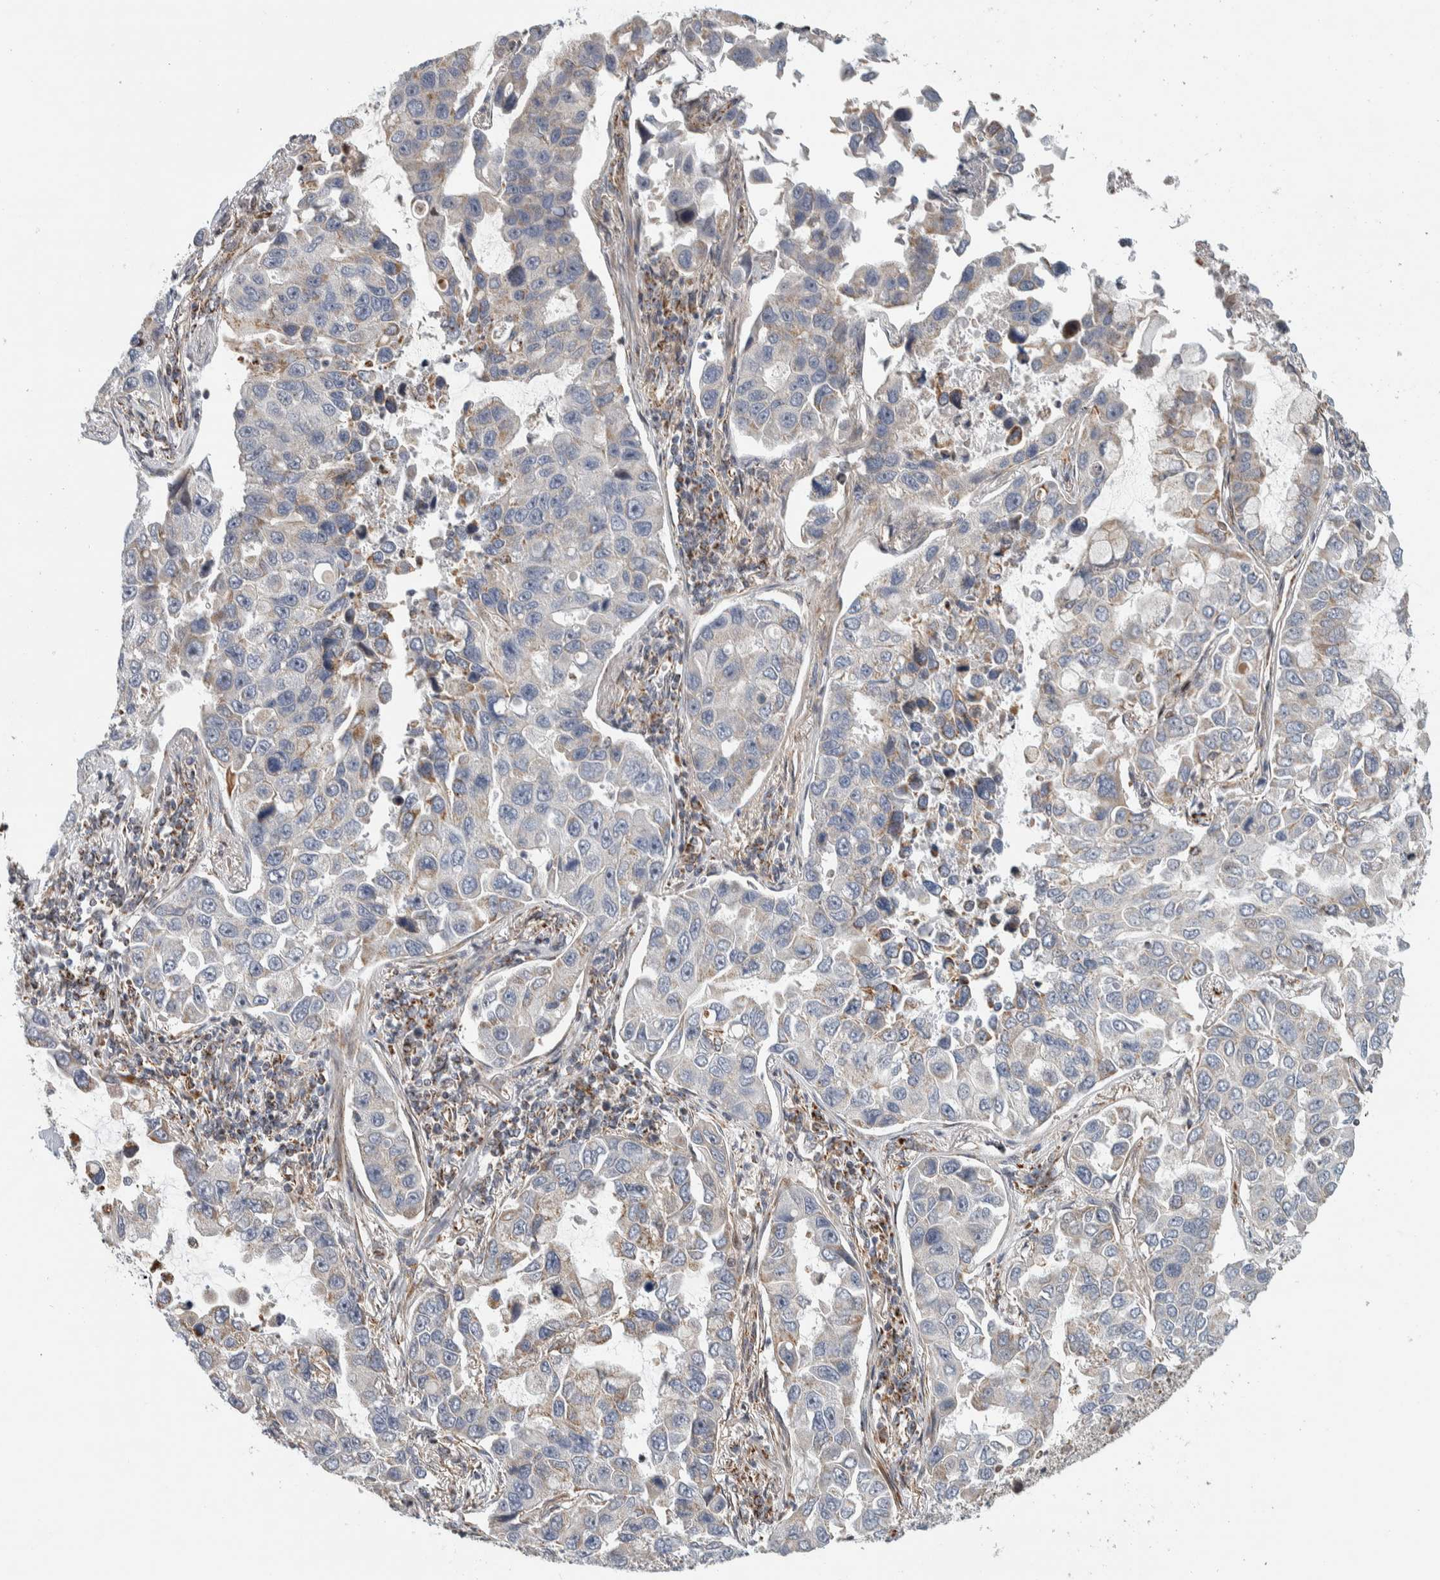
{"staining": {"intensity": "negative", "quantity": "none", "location": "none"}, "tissue": "lung cancer", "cell_type": "Tumor cells", "image_type": "cancer", "snomed": [{"axis": "morphology", "description": "Adenocarcinoma, NOS"}, {"axis": "topography", "description": "Lung"}], "caption": "IHC of human adenocarcinoma (lung) displays no positivity in tumor cells. (DAB immunohistochemistry with hematoxylin counter stain).", "gene": "AFP", "patient": {"sex": "male", "age": 64}}